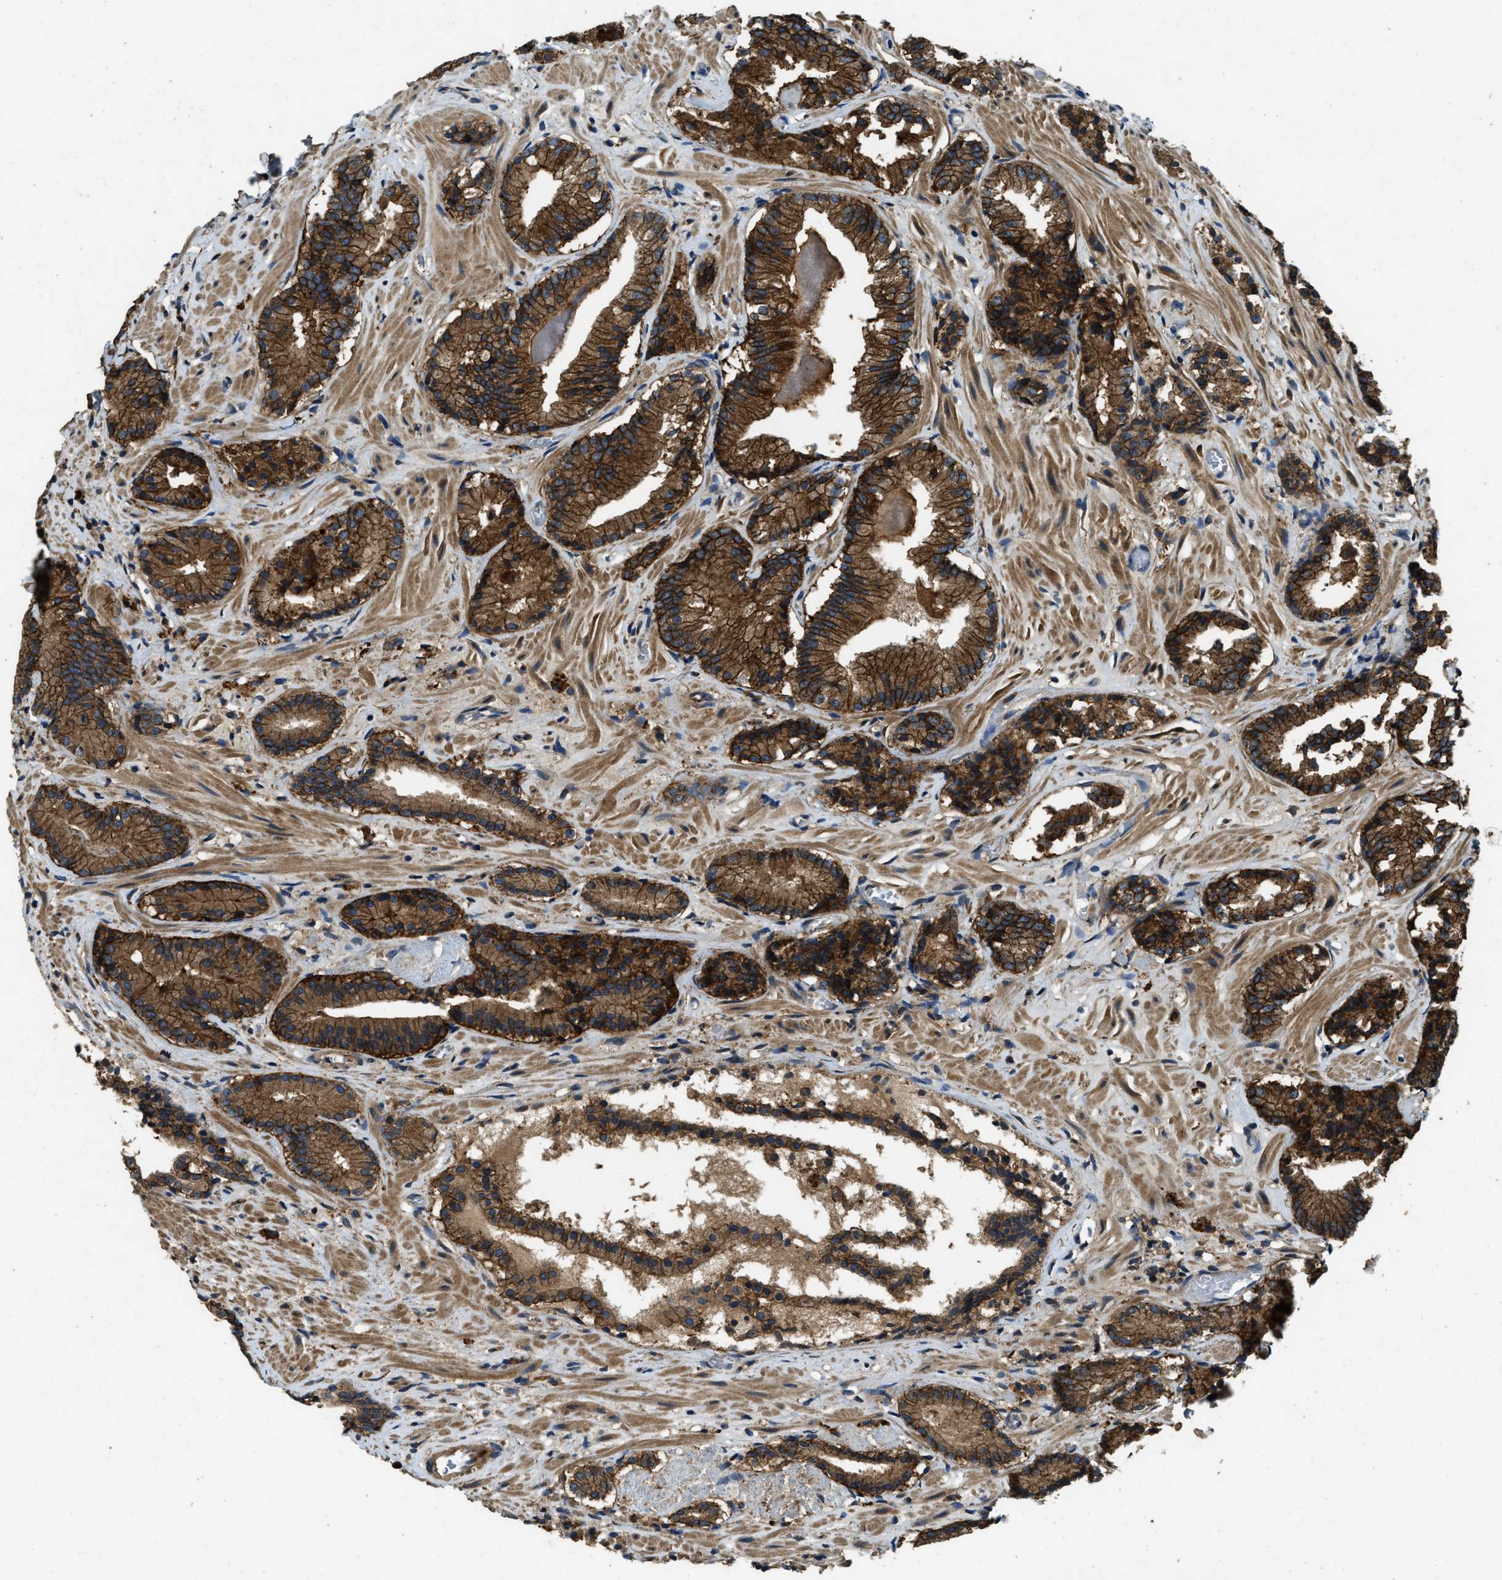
{"staining": {"intensity": "strong", "quantity": ">75%", "location": "cytoplasmic/membranous"}, "tissue": "prostate cancer", "cell_type": "Tumor cells", "image_type": "cancer", "snomed": [{"axis": "morphology", "description": "Adenocarcinoma, Low grade"}, {"axis": "topography", "description": "Prostate"}], "caption": "Protein staining of prostate cancer tissue displays strong cytoplasmic/membranous expression in about >75% of tumor cells. (DAB IHC, brown staining for protein, blue staining for nuclei).", "gene": "ATP8B1", "patient": {"sex": "male", "age": 51}}